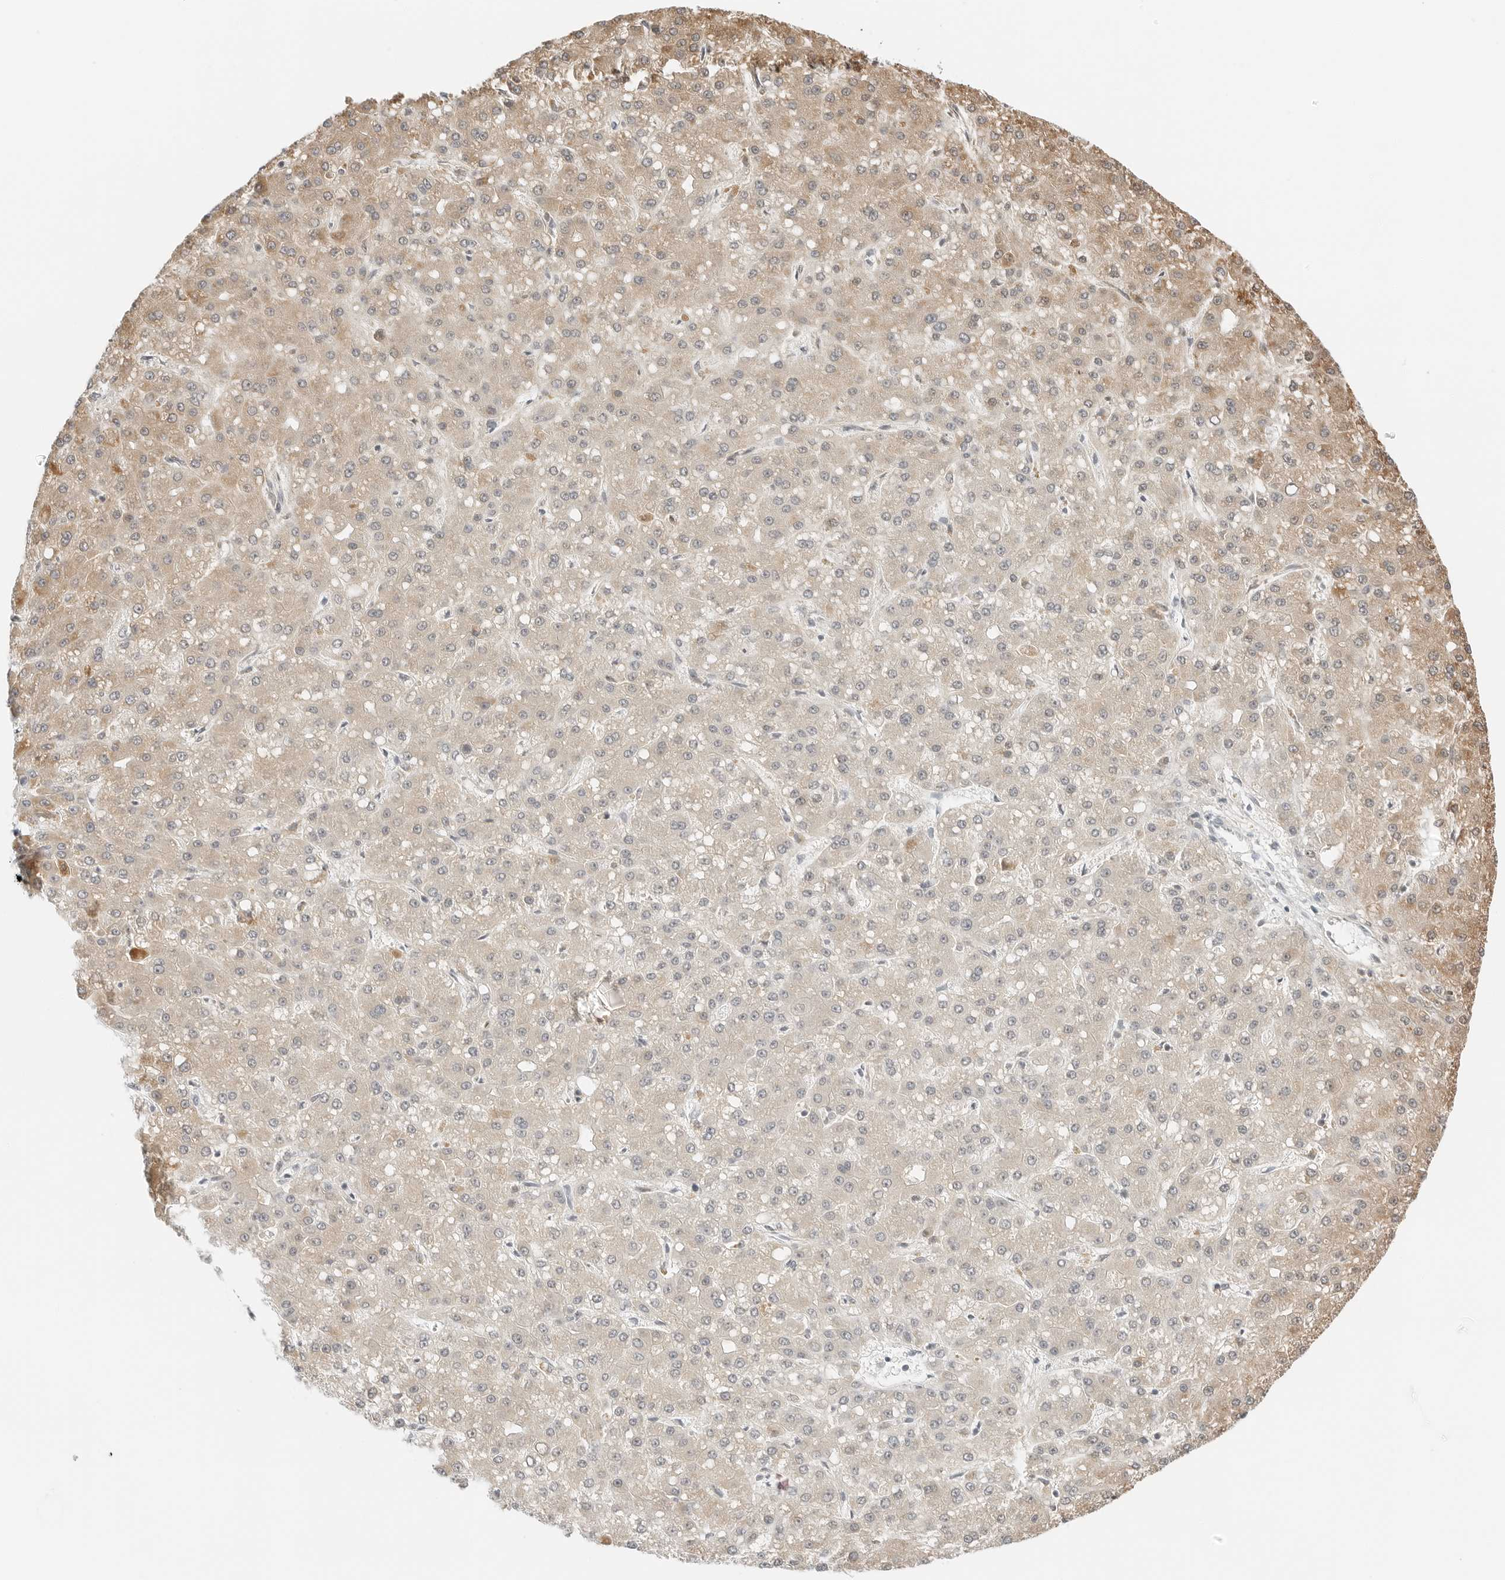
{"staining": {"intensity": "weak", "quantity": "25%-75%", "location": "cytoplasmic/membranous"}, "tissue": "liver cancer", "cell_type": "Tumor cells", "image_type": "cancer", "snomed": [{"axis": "morphology", "description": "Carcinoma, Hepatocellular, NOS"}, {"axis": "topography", "description": "Liver"}], "caption": "Liver hepatocellular carcinoma stained with DAB (3,3'-diaminobenzidine) immunohistochemistry displays low levels of weak cytoplasmic/membranous staining in approximately 25%-75% of tumor cells.", "gene": "IQCC", "patient": {"sex": "male", "age": 67}}